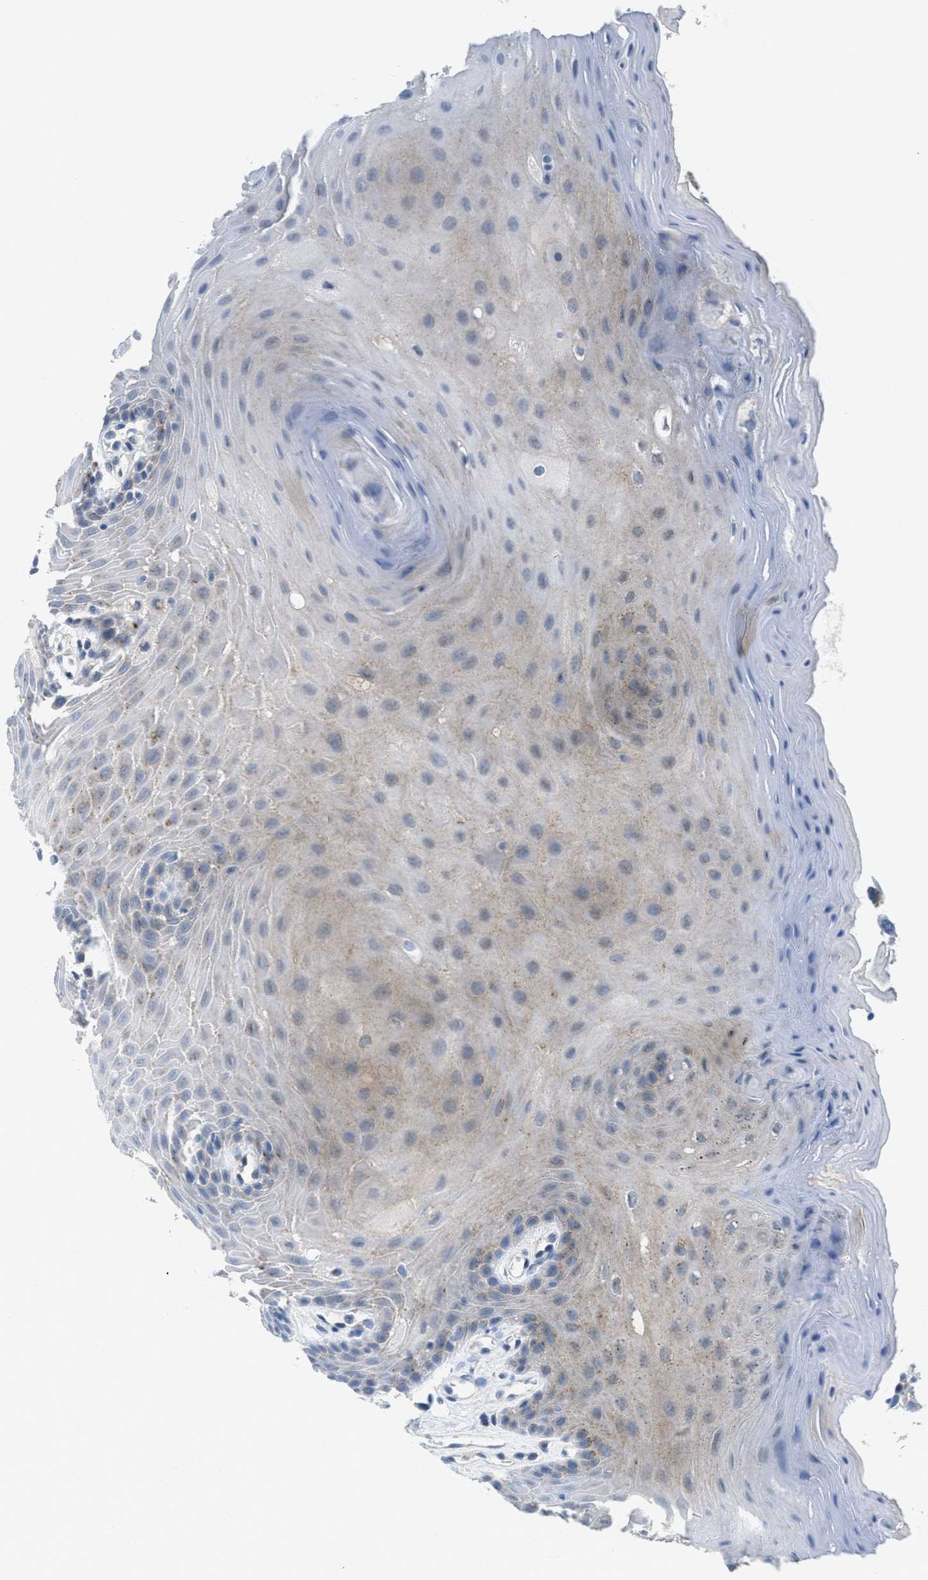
{"staining": {"intensity": "weak", "quantity": "<25%", "location": "cytoplasmic/membranous"}, "tissue": "oral mucosa", "cell_type": "Squamous epithelial cells", "image_type": "normal", "snomed": [{"axis": "morphology", "description": "Normal tissue, NOS"}, {"axis": "morphology", "description": "Squamous cell carcinoma, NOS"}, {"axis": "topography", "description": "Skeletal muscle"}, {"axis": "topography", "description": "Adipose tissue"}, {"axis": "topography", "description": "Vascular tissue"}, {"axis": "topography", "description": "Oral tissue"}, {"axis": "topography", "description": "Peripheral nerve tissue"}, {"axis": "topography", "description": "Head-Neck"}], "caption": "IHC image of unremarkable human oral mucosa stained for a protein (brown), which shows no positivity in squamous epithelial cells.", "gene": "ZFYVE9", "patient": {"sex": "male", "age": 71}}